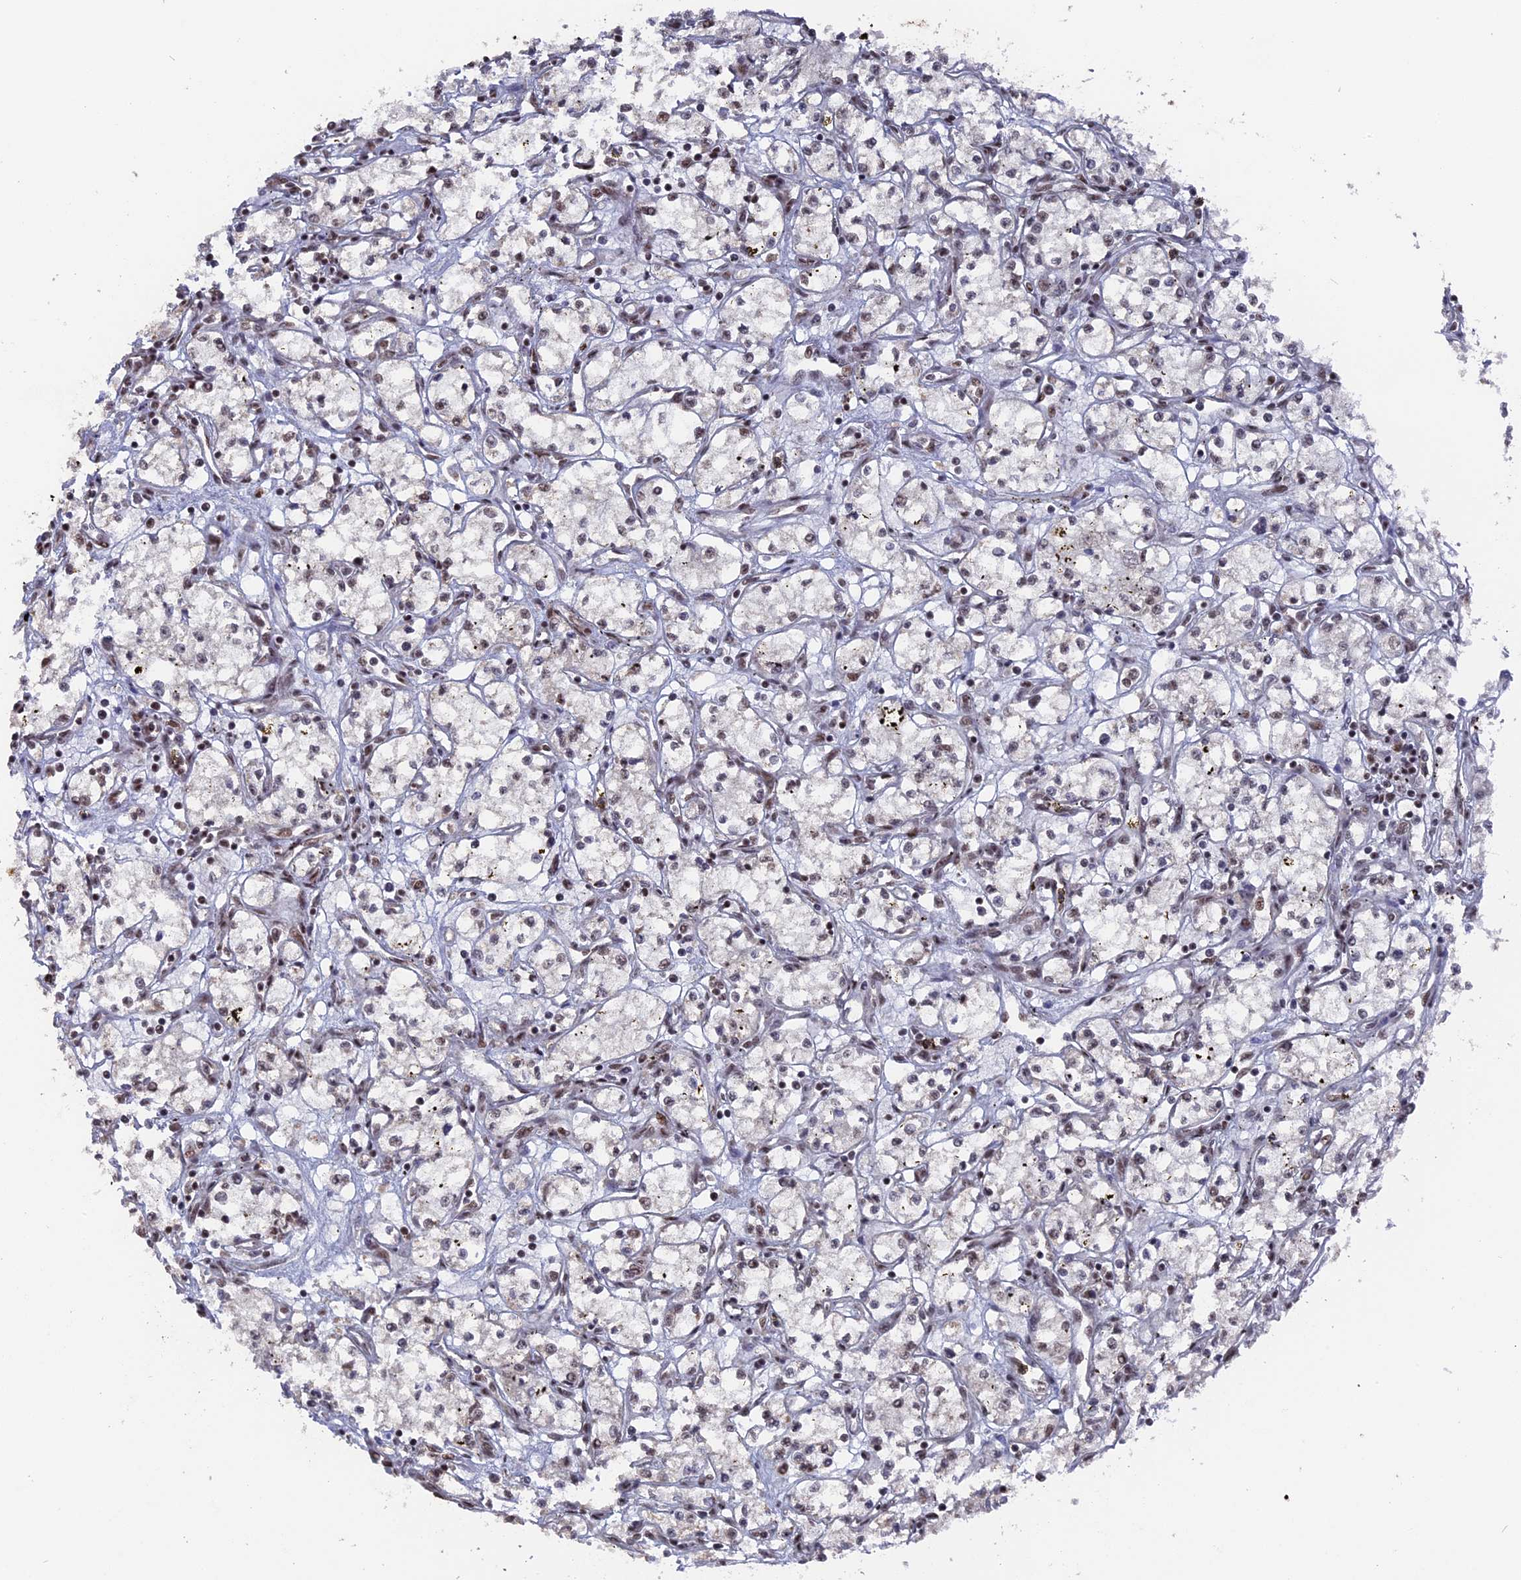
{"staining": {"intensity": "weak", "quantity": "25%-75%", "location": "nuclear"}, "tissue": "renal cancer", "cell_type": "Tumor cells", "image_type": "cancer", "snomed": [{"axis": "morphology", "description": "Adenocarcinoma, NOS"}, {"axis": "topography", "description": "Kidney"}], "caption": "Renal adenocarcinoma stained with DAB (3,3'-diaminobenzidine) immunohistochemistry (IHC) shows low levels of weak nuclear expression in about 25%-75% of tumor cells.", "gene": "SF3A2", "patient": {"sex": "male", "age": 59}}